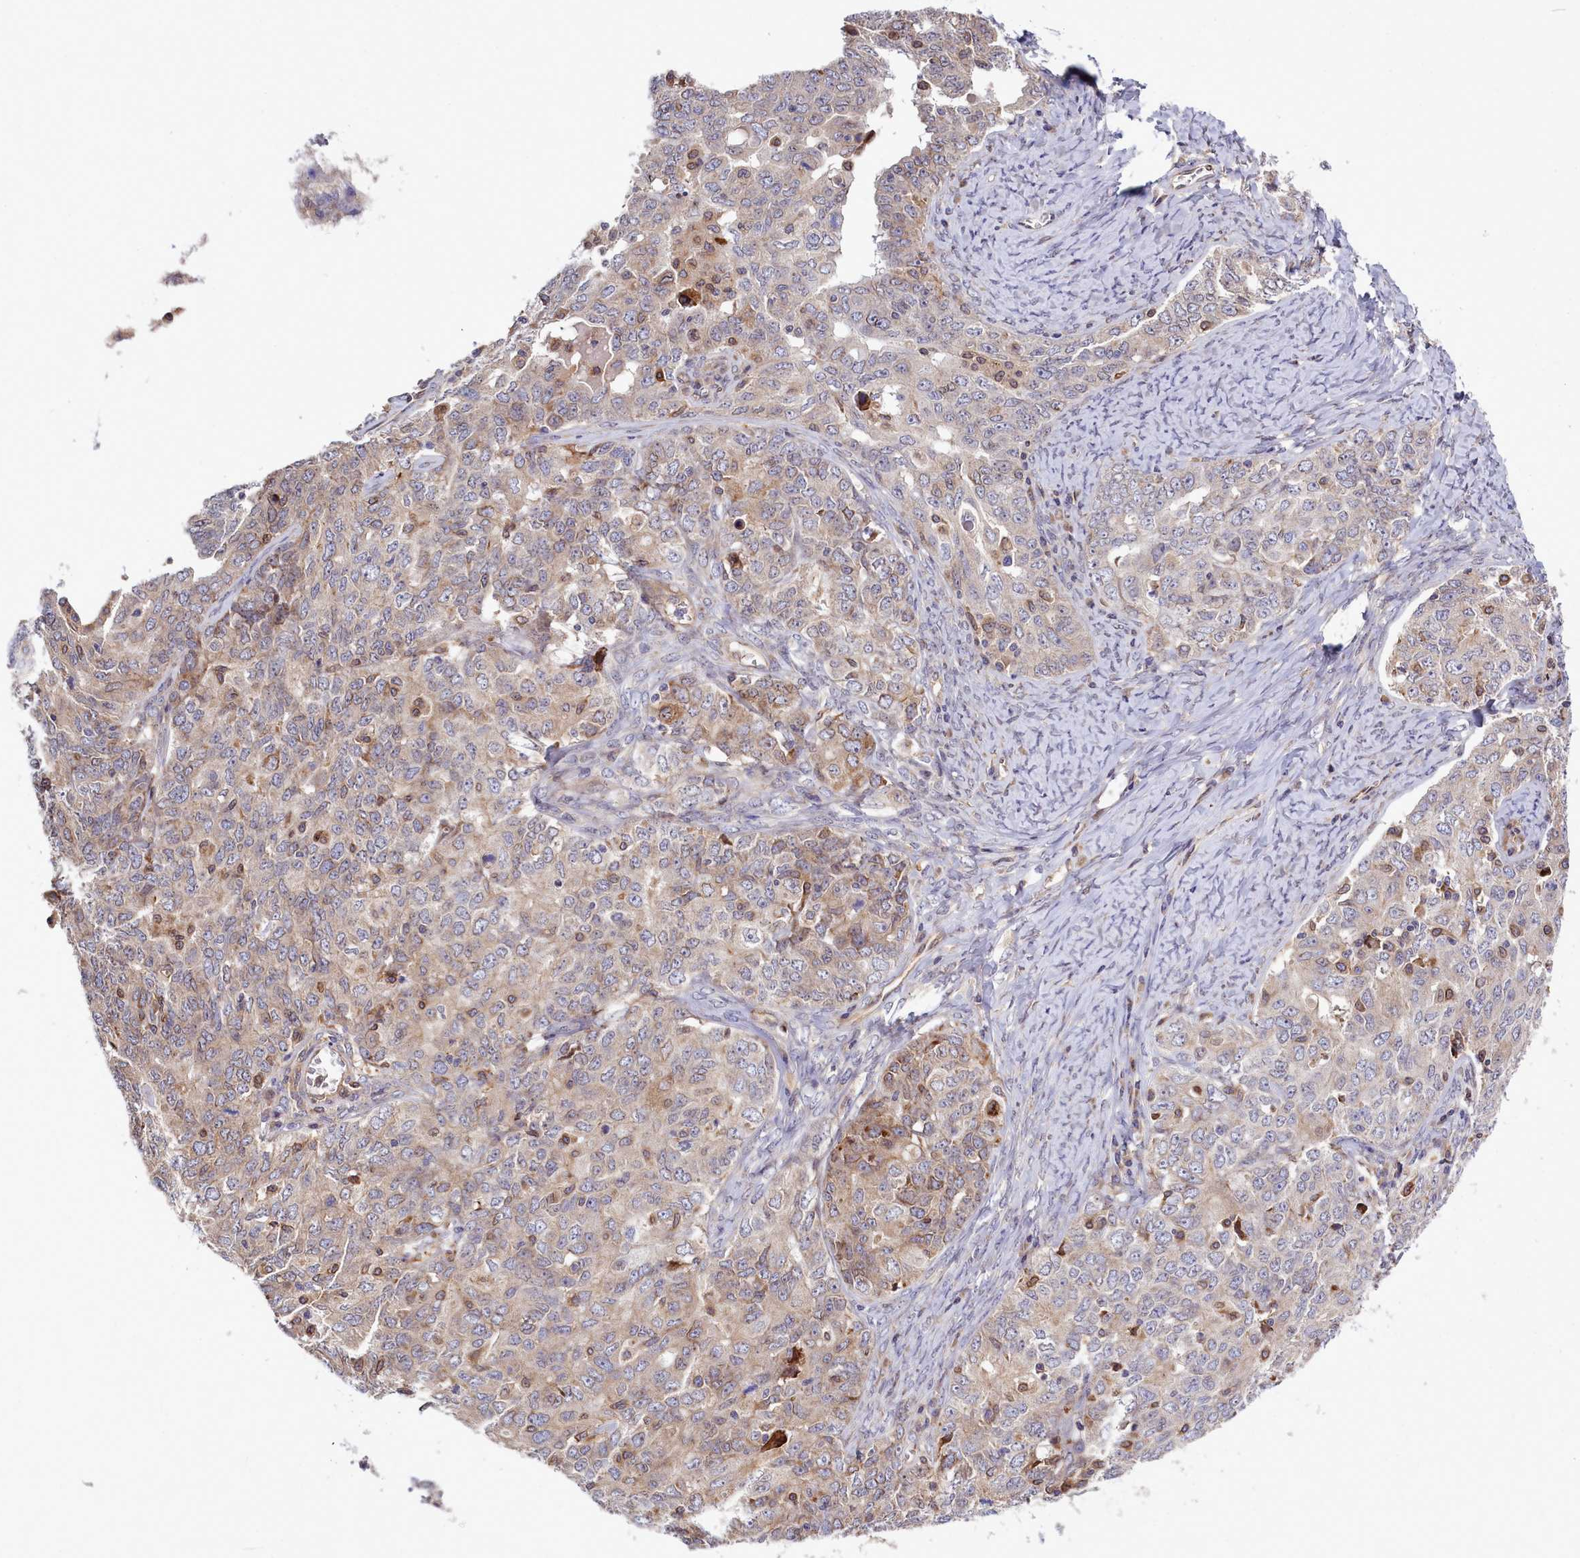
{"staining": {"intensity": "weak", "quantity": "<25%", "location": "cytoplasmic/membranous"}, "tissue": "ovarian cancer", "cell_type": "Tumor cells", "image_type": "cancer", "snomed": [{"axis": "morphology", "description": "Carcinoma, endometroid"}, {"axis": "topography", "description": "Ovary"}], "caption": "High magnification brightfield microscopy of ovarian cancer (endometroid carcinoma) stained with DAB (3,3'-diaminobenzidine) (brown) and counterstained with hematoxylin (blue): tumor cells show no significant staining.", "gene": "RAPGEF4", "patient": {"sex": "female", "age": 62}}